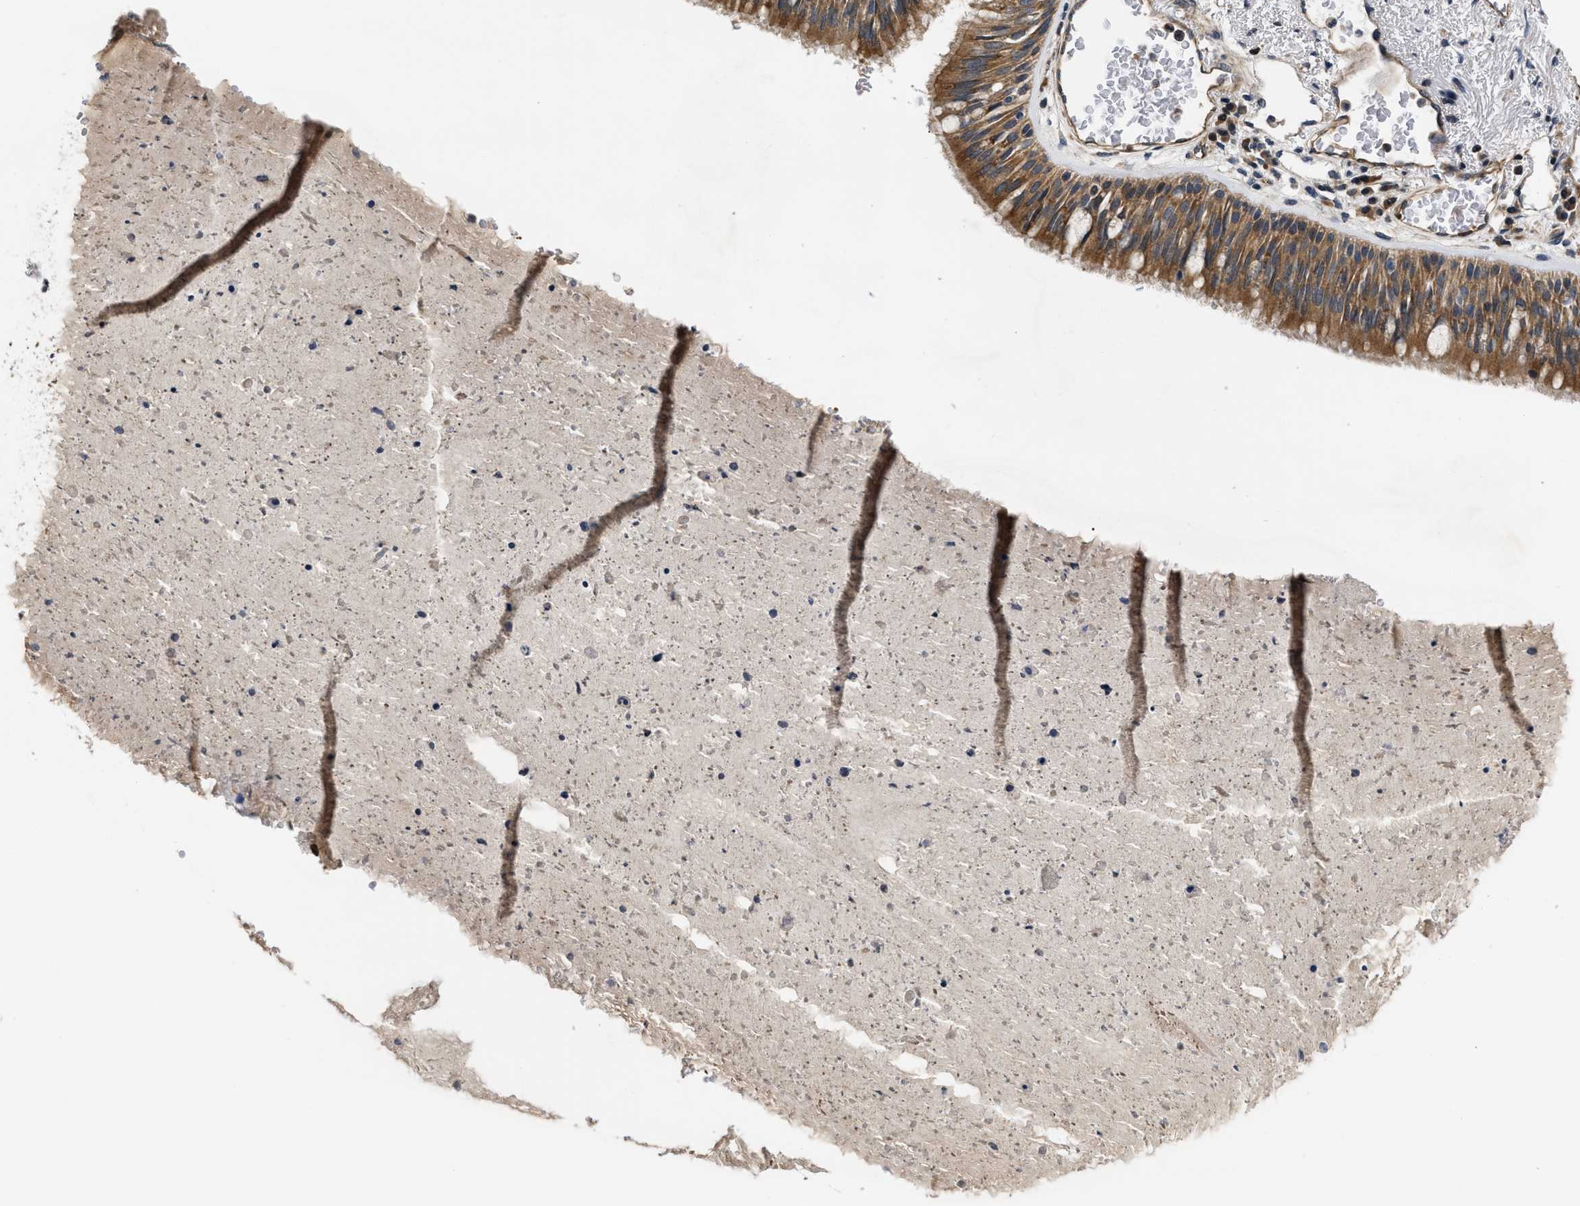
{"staining": {"intensity": "moderate", "quantity": ">75%", "location": "cytoplasmic/membranous"}, "tissue": "bronchus", "cell_type": "Respiratory epithelial cells", "image_type": "normal", "snomed": [{"axis": "morphology", "description": "Normal tissue, NOS"}, {"axis": "morphology", "description": "Adenocarcinoma, NOS"}, {"axis": "morphology", "description": "Adenocarcinoma, metastatic, NOS"}, {"axis": "topography", "description": "Lymph node"}, {"axis": "topography", "description": "Bronchus"}, {"axis": "topography", "description": "Lung"}], "caption": "This is a histology image of immunohistochemistry (IHC) staining of normal bronchus, which shows moderate staining in the cytoplasmic/membranous of respiratory epithelial cells.", "gene": "HMGCR", "patient": {"sex": "female", "age": 54}}